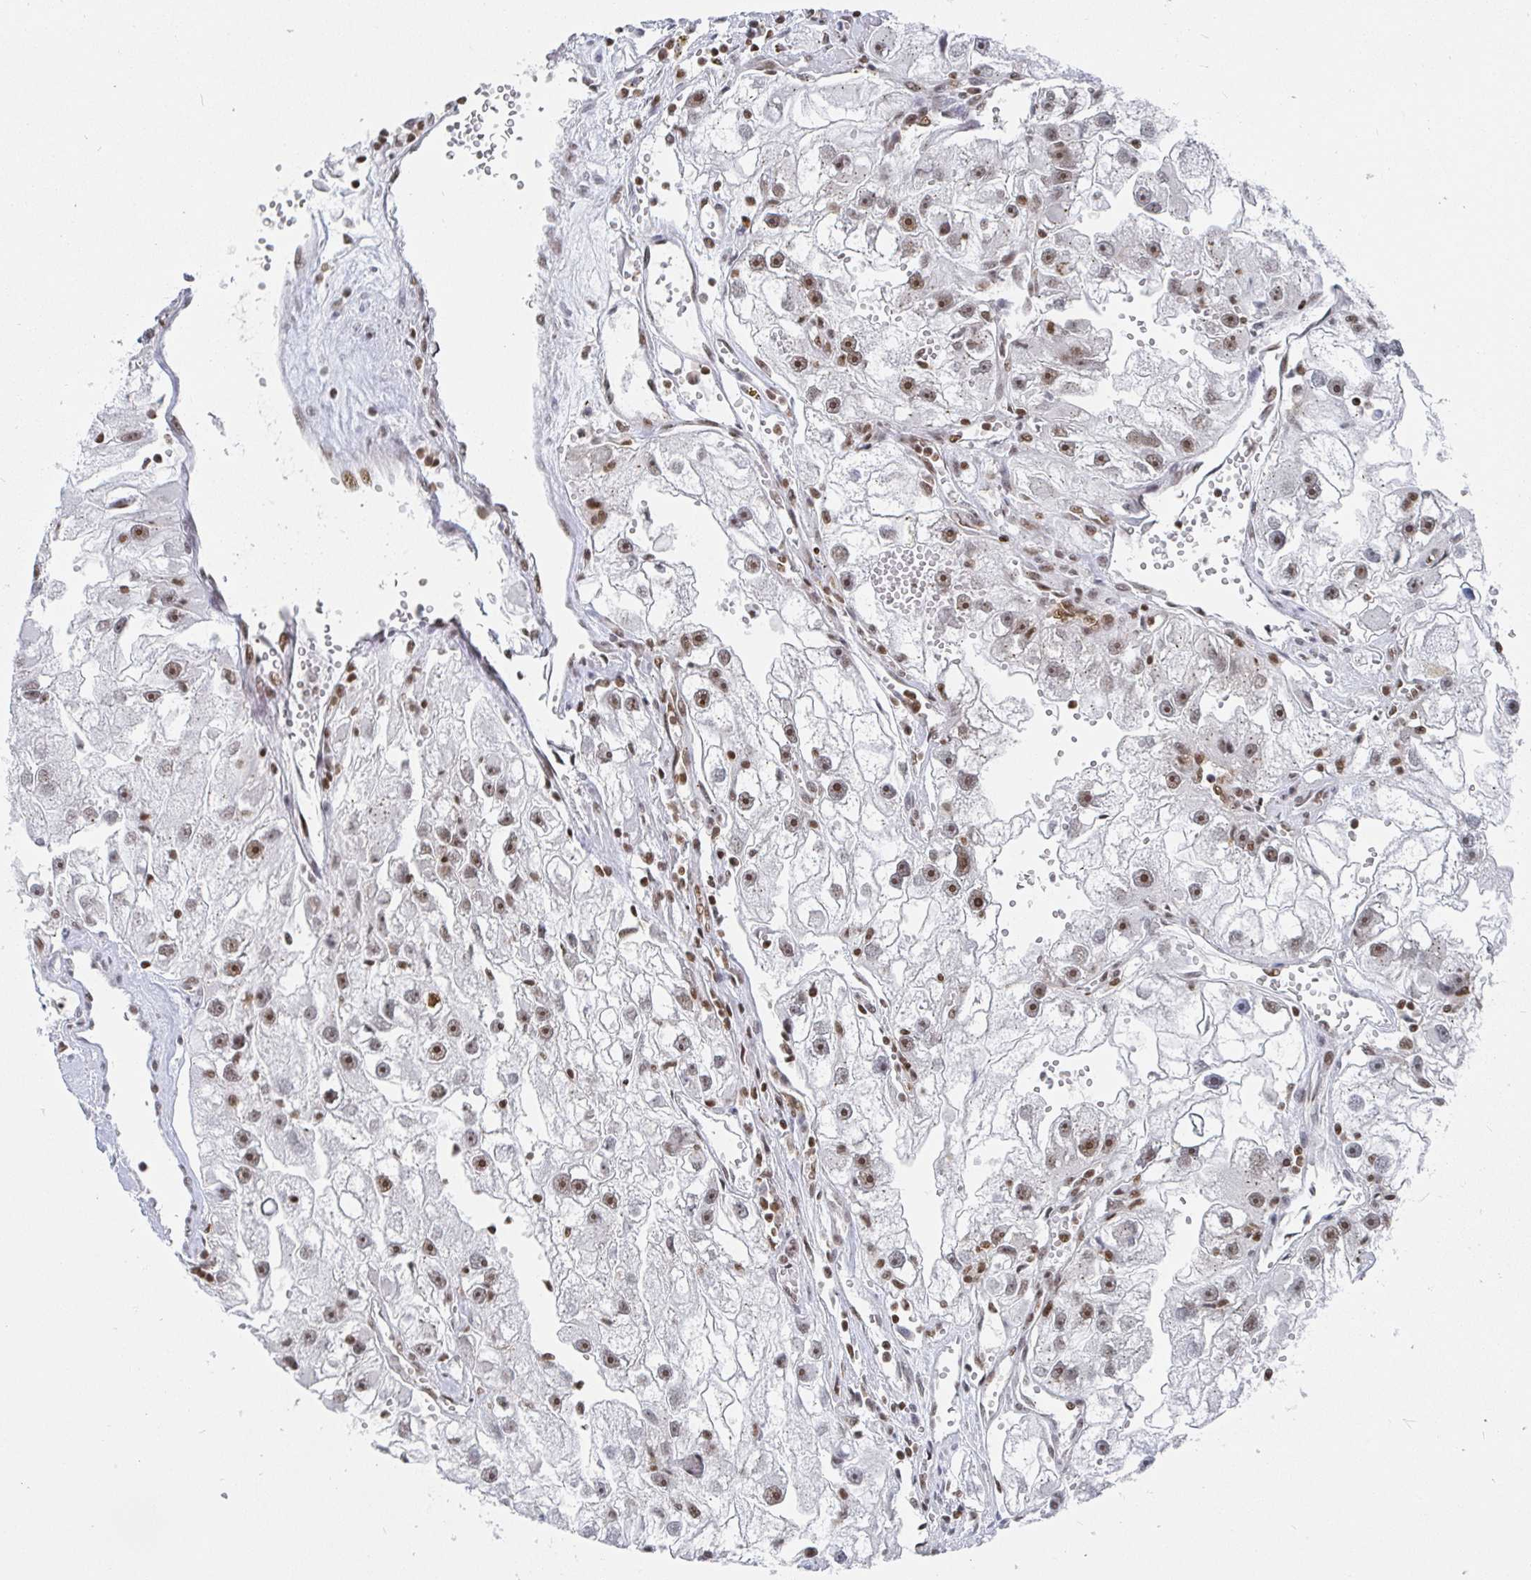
{"staining": {"intensity": "moderate", "quantity": ">75%", "location": "nuclear"}, "tissue": "renal cancer", "cell_type": "Tumor cells", "image_type": "cancer", "snomed": [{"axis": "morphology", "description": "Adenocarcinoma, NOS"}, {"axis": "topography", "description": "Kidney"}], "caption": "Protein expression analysis of human renal cancer reveals moderate nuclear staining in about >75% of tumor cells. The protein is shown in brown color, while the nuclei are stained blue.", "gene": "EWSR1", "patient": {"sex": "male", "age": 63}}